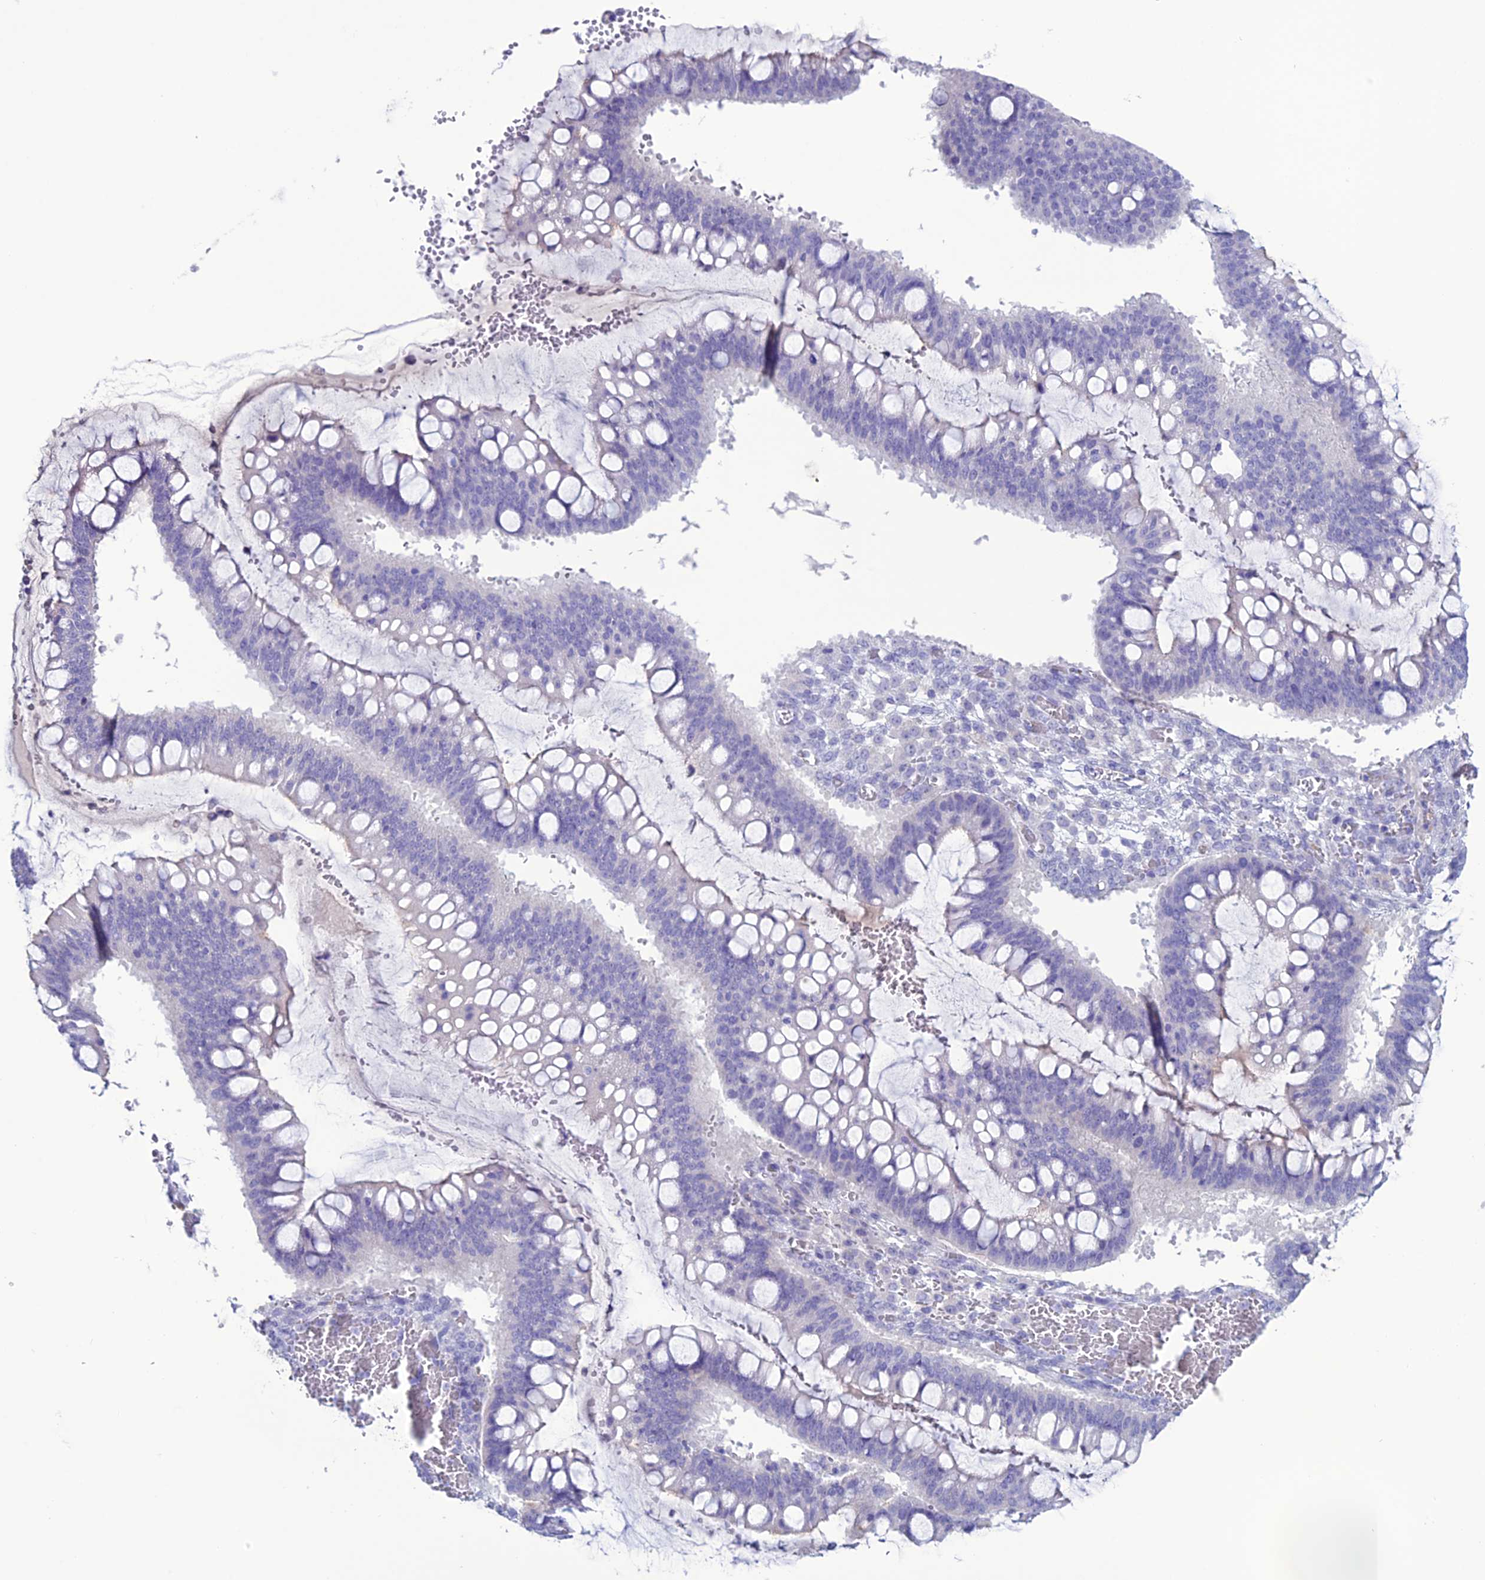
{"staining": {"intensity": "negative", "quantity": "none", "location": "none"}, "tissue": "ovarian cancer", "cell_type": "Tumor cells", "image_type": "cancer", "snomed": [{"axis": "morphology", "description": "Cystadenocarcinoma, mucinous, NOS"}, {"axis": "topography", "description": "Ovary"}], "caption": "Mucinous cystadenocarcinoma (ovarian) stained for a protein using IHC reveals no staining tumor cells.", "gene": "CLEC2L", "patient": {"sex": "female", "age": 73}}